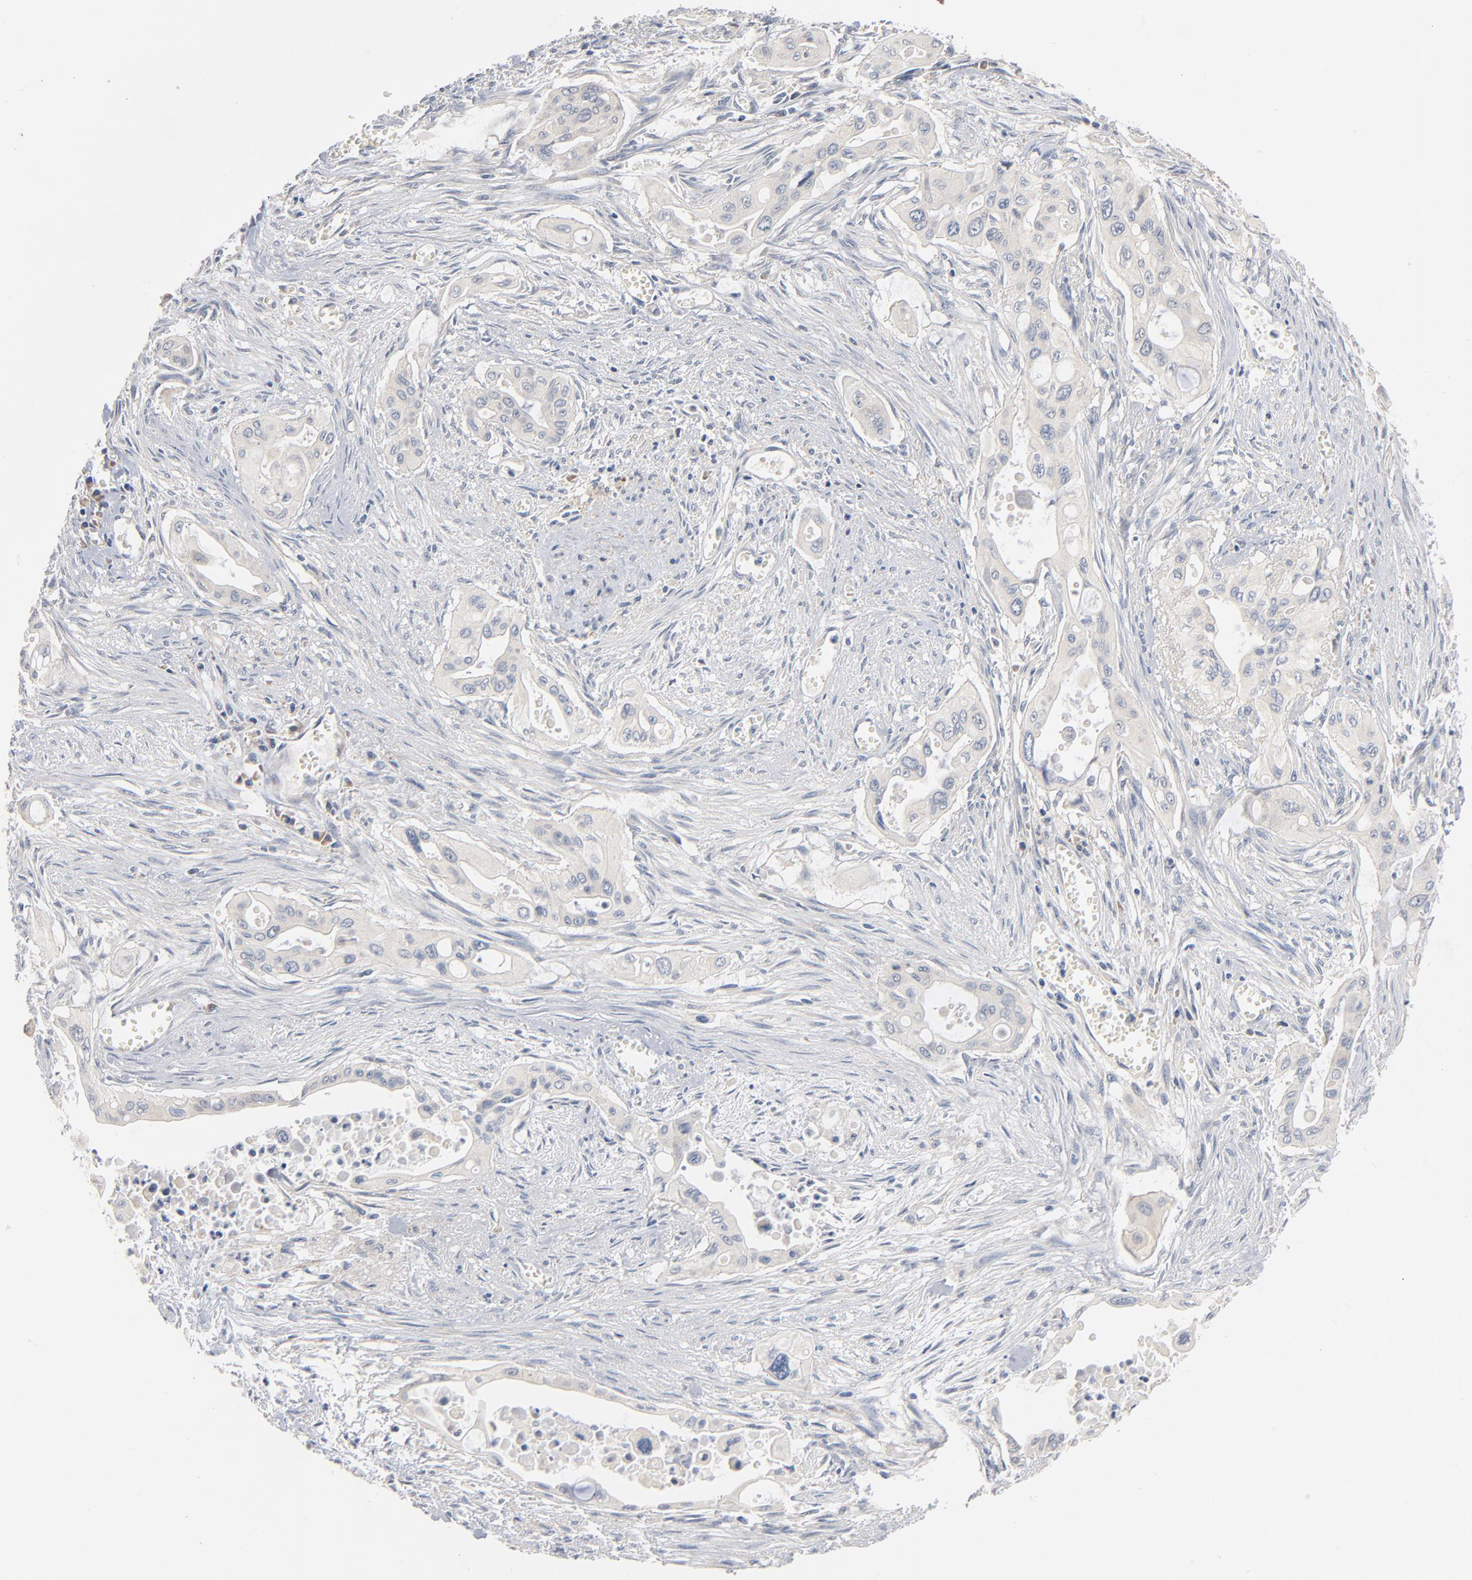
{"staining": {"intensity": "negative", "quantity": "none", "location": "none"}, "tissue": "pancreatic cancer", "cell_type": "Tumor cells", "image_type": "cancer", "snomed": [{"axis": "morphology", "description": "Adenocarcinoma, NOS"}, {"axis": "topography", "description": "Pancreas"}], "caption": "Immunohistochemical staining of pancreatic cancer exhibits no significant expression in tumor cells.", "gene": "ZDHHC8", "patient": {"sex": "male", "age": 77}}